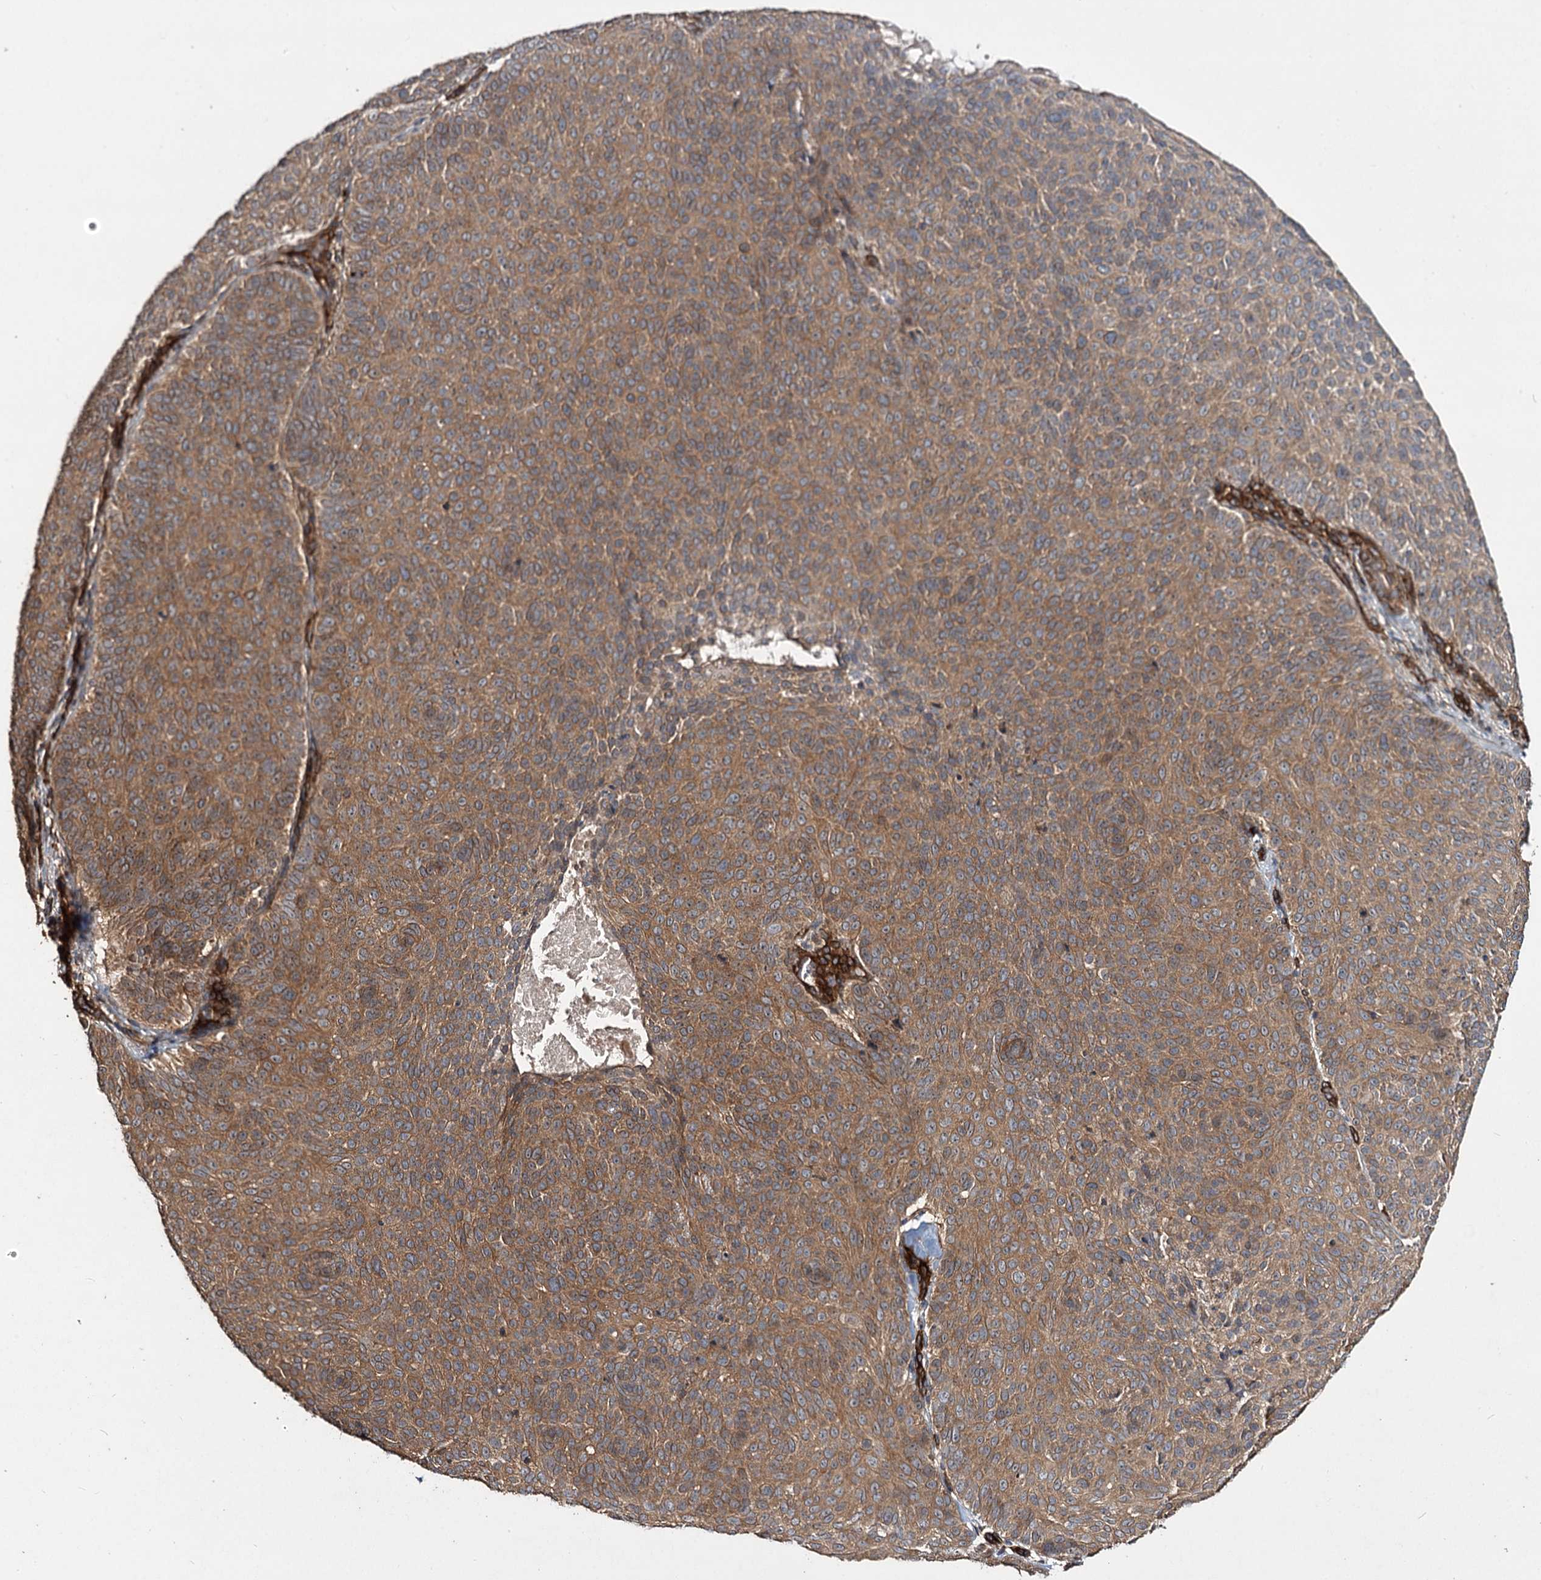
{"staining": {"intensity": "moderate", "quantity": ">75%", "location": "cytoplasmic/membranous"}, "tissue": "skin cancer", "cell_type": "Tumor cells", "image_type": "cancer", "snomed": [{"axis": "morphology", "description": "Basal cell carcinoma"}, {"axis": "topography", "description": "Skin"}], "caption": "The histopathology image demonstrates a brown stain indicating the presence of a protein in the cytoplasmic/membranous of tumor cells in skin cancer.", "gene": "MYO1C", "patient": {"sex": "male", "age": 85}}